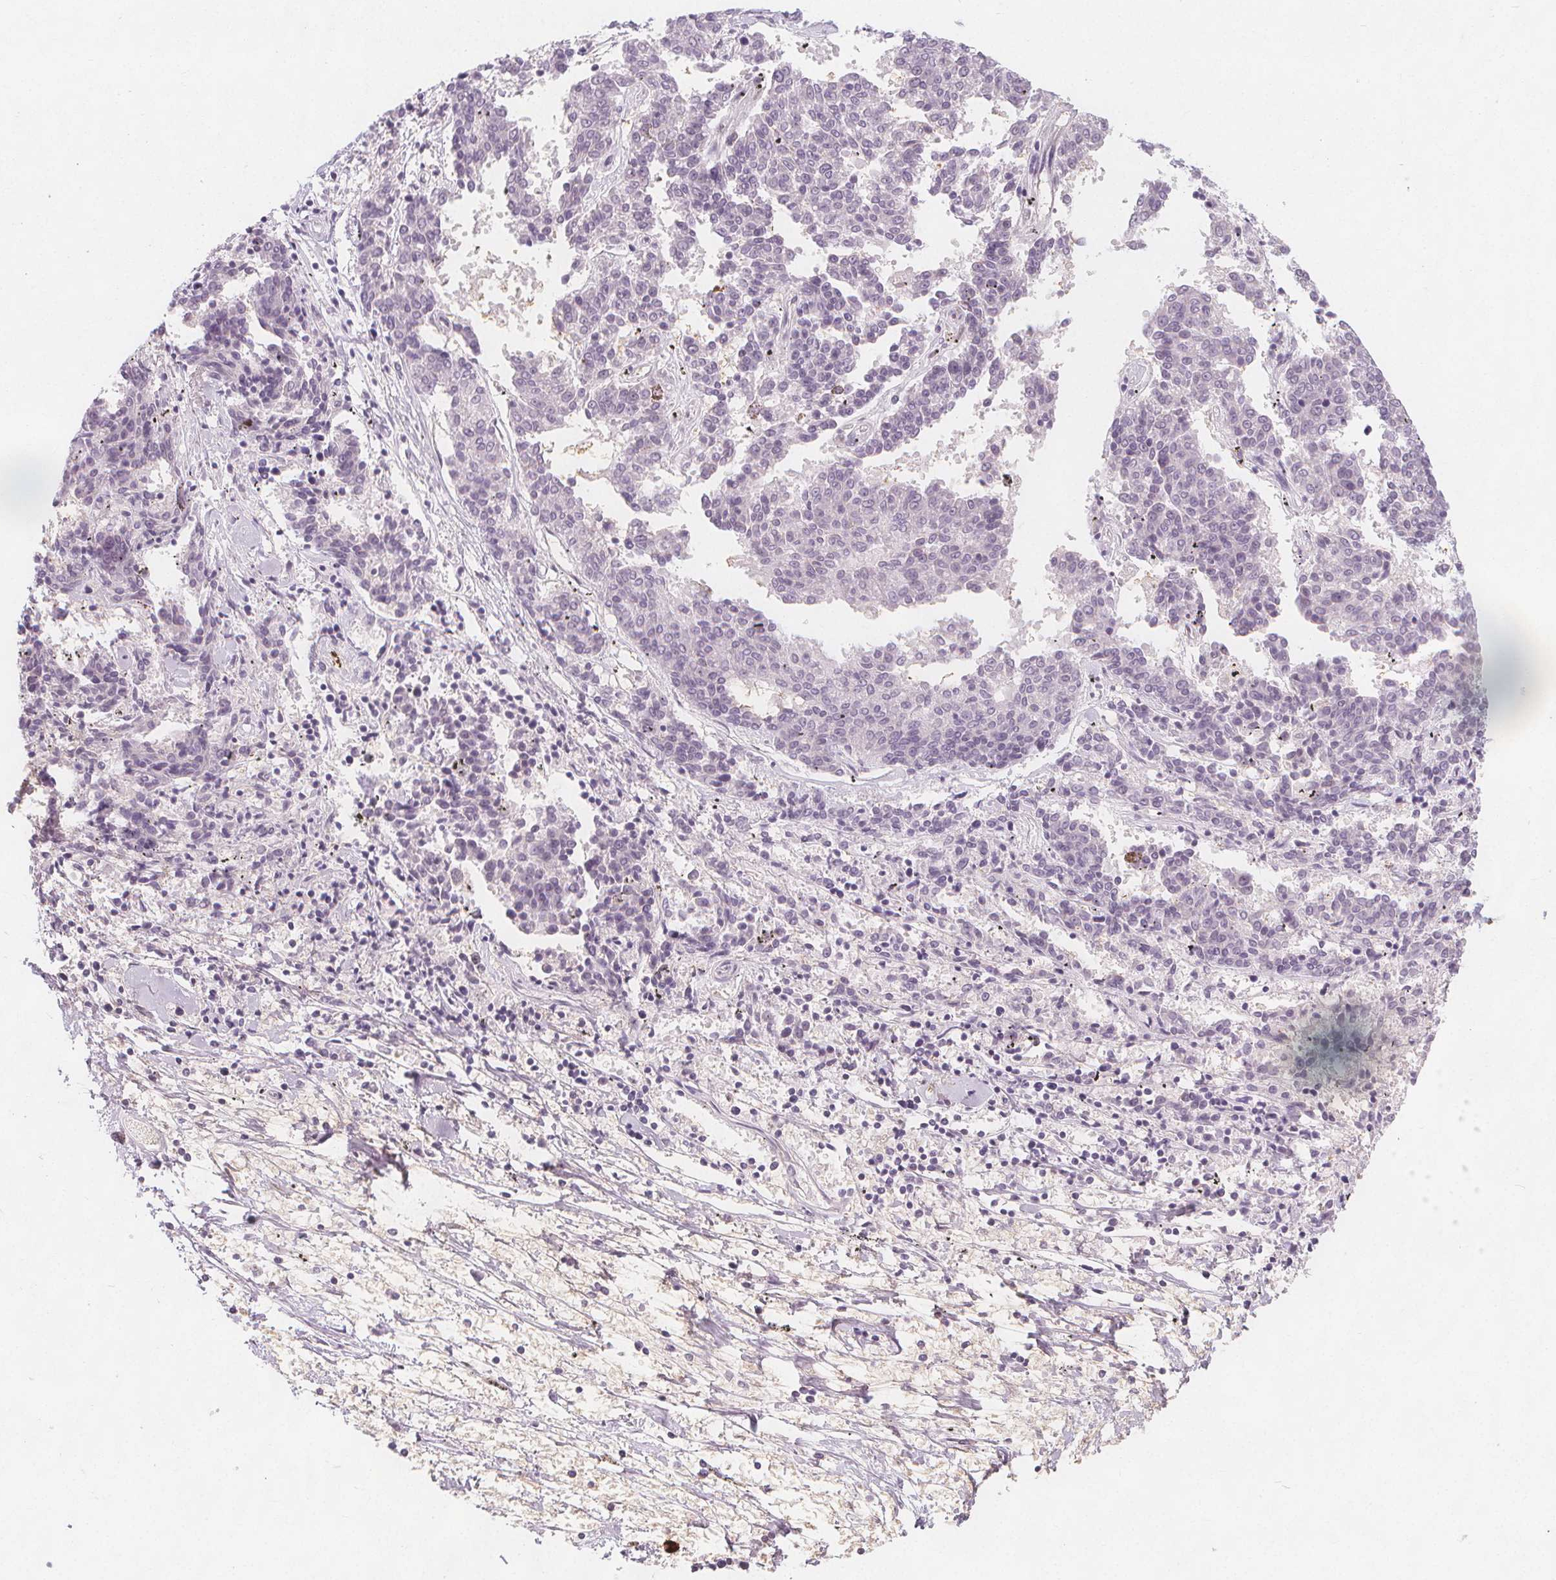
{"staining": {"intensity": "negative", "quantity": "none", "location": "none"}, "tissue": "melanoma", "cell_type": "Tumor cells", "image_type": "cancer", "snomed": [{"axis": "morphology", "description": "Malignant melanoma, NOS"}, {"axis": "topography", "description": "Skin"}], "caption": "Tumor cells are negative for protein expression in human malignant melanoma.", "gene": "TIPIN", "patient": {"sex": "female", "age": 72}}